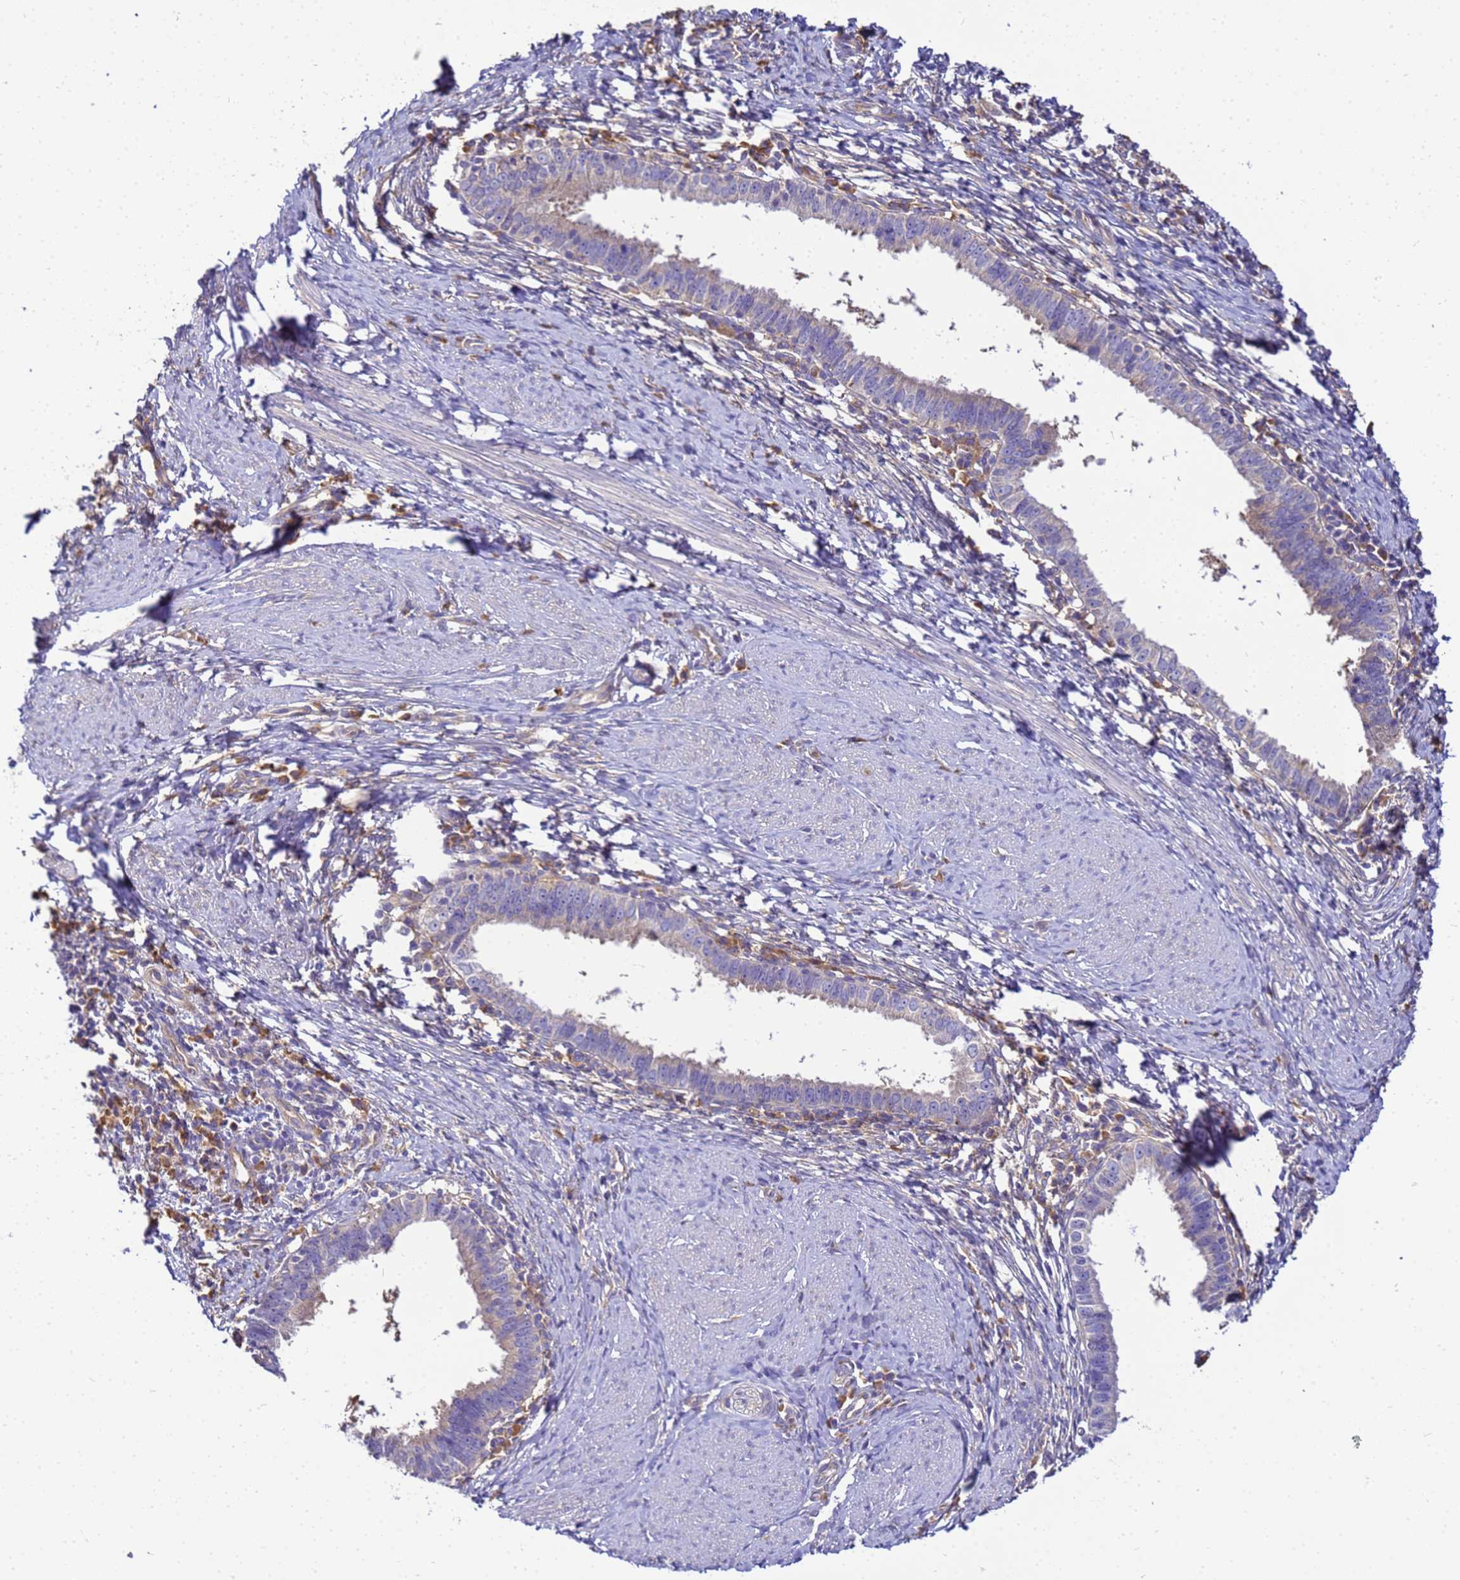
{"staining": {"intensity": "negative", "quantity": "none", "location": "none"}, "tissue": "cervical cancer", "cell_type": "Tumor cells", "image_type": "cancer", "snomed": [{"axis": "morphology", "description": "Adenocarcinoma, NOS"}, {"axis": "topography", "description": "Cervix"}], "caption": "Immunohistochemistry photomicrograph of human adenocarcinoma (cervical) stained for a protein (brown), which exhibits no staining in tumor cells. The staining is performed using DAB brown chromogen with nuclei counter-stained in using hematoxylin.", "gene": "NARS1", "patient": {"sex": "female", "age": 36}}